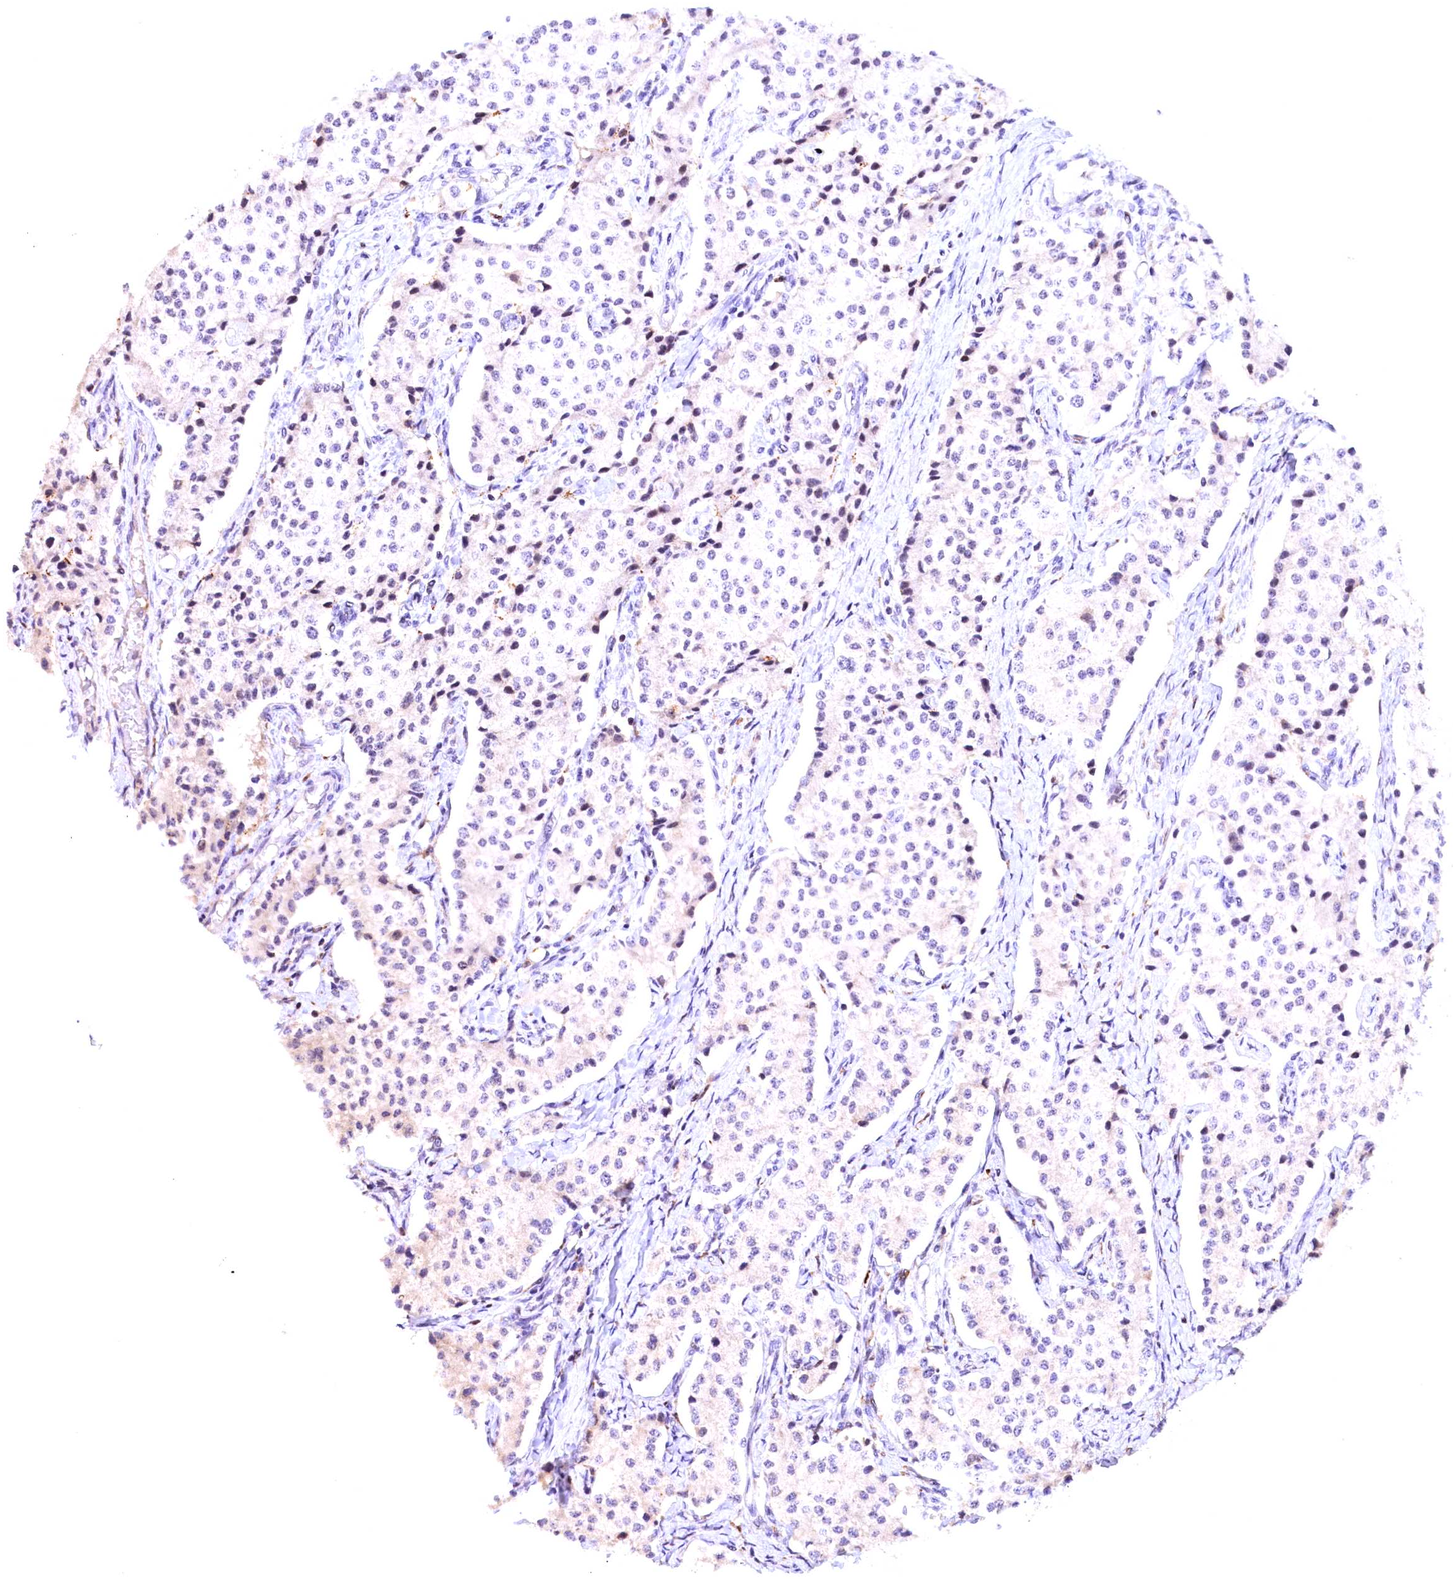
{"staining": {"intensity": "negative", "quantity": "none", "location": "none"}, "tissue": "carcinoid", "cell_type": "Tumor cells", "image_type": "cancer", "snomed": [{"axis": "morphology", "description": "Carcinoid, malignant, NOS"}, {"axis": "topography", "description": "Colon"}], "caption": "Immunohistochemistry (IHC) of carcinoid reveals no expression in tumor cells.", "gene": "FBXO45", "patient": {"sex": "female", "age": 52}}